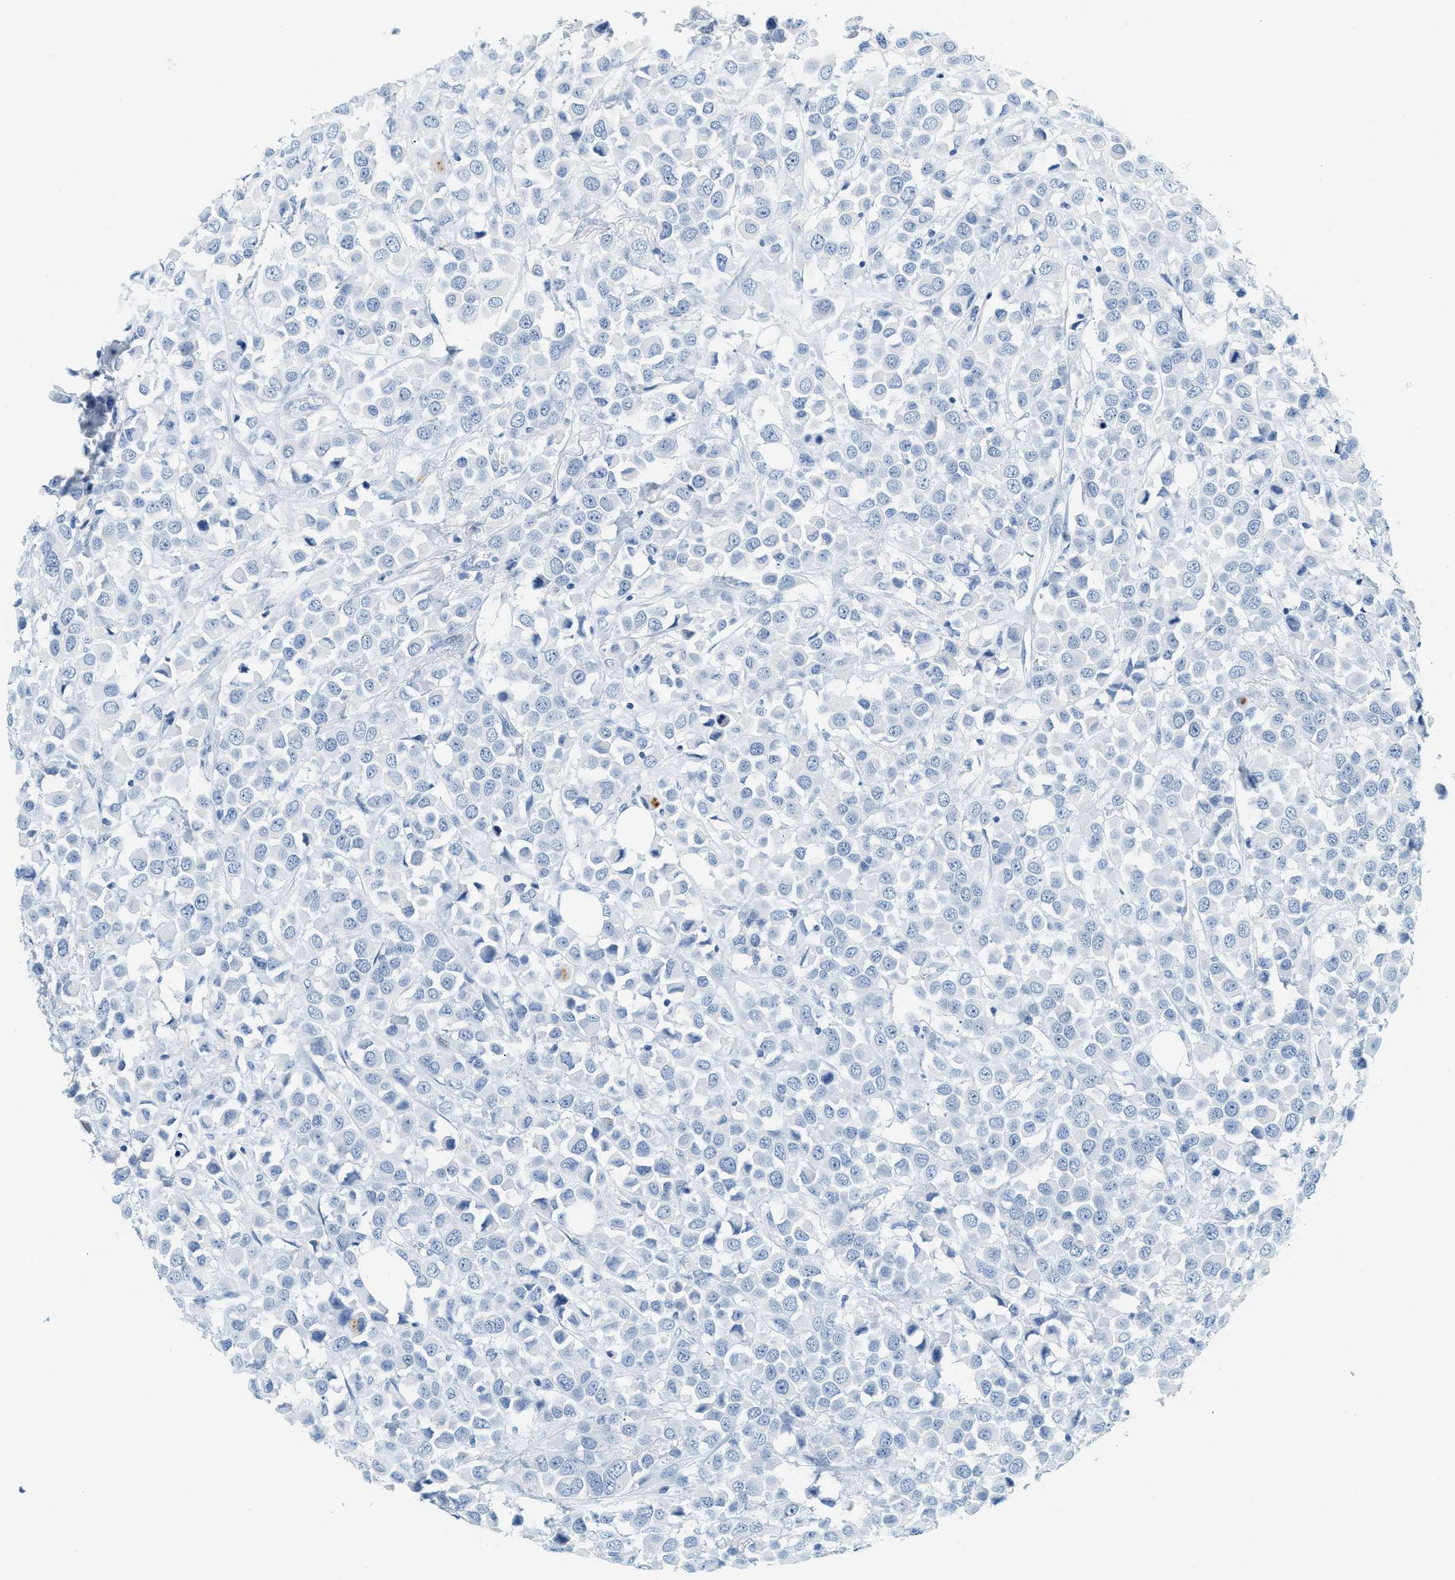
{"staining": {"intensity": "negative", "quantity": "none", "location": "none"}, "tissue": "breast cancer", "cell_type": "Tumor cells", "image_type": "cancer", "snomed": [{"axis": "morphology", "description": "Duct carcinoma"}, {"axis": "topography", "description": "Breast"}], "caption": "DAB immunohistochemical staining of human breast cancer exhibits no significant expression in tumor cells.", "gene": "LCN2", "patient": {"sex": "female", "age": 61}}